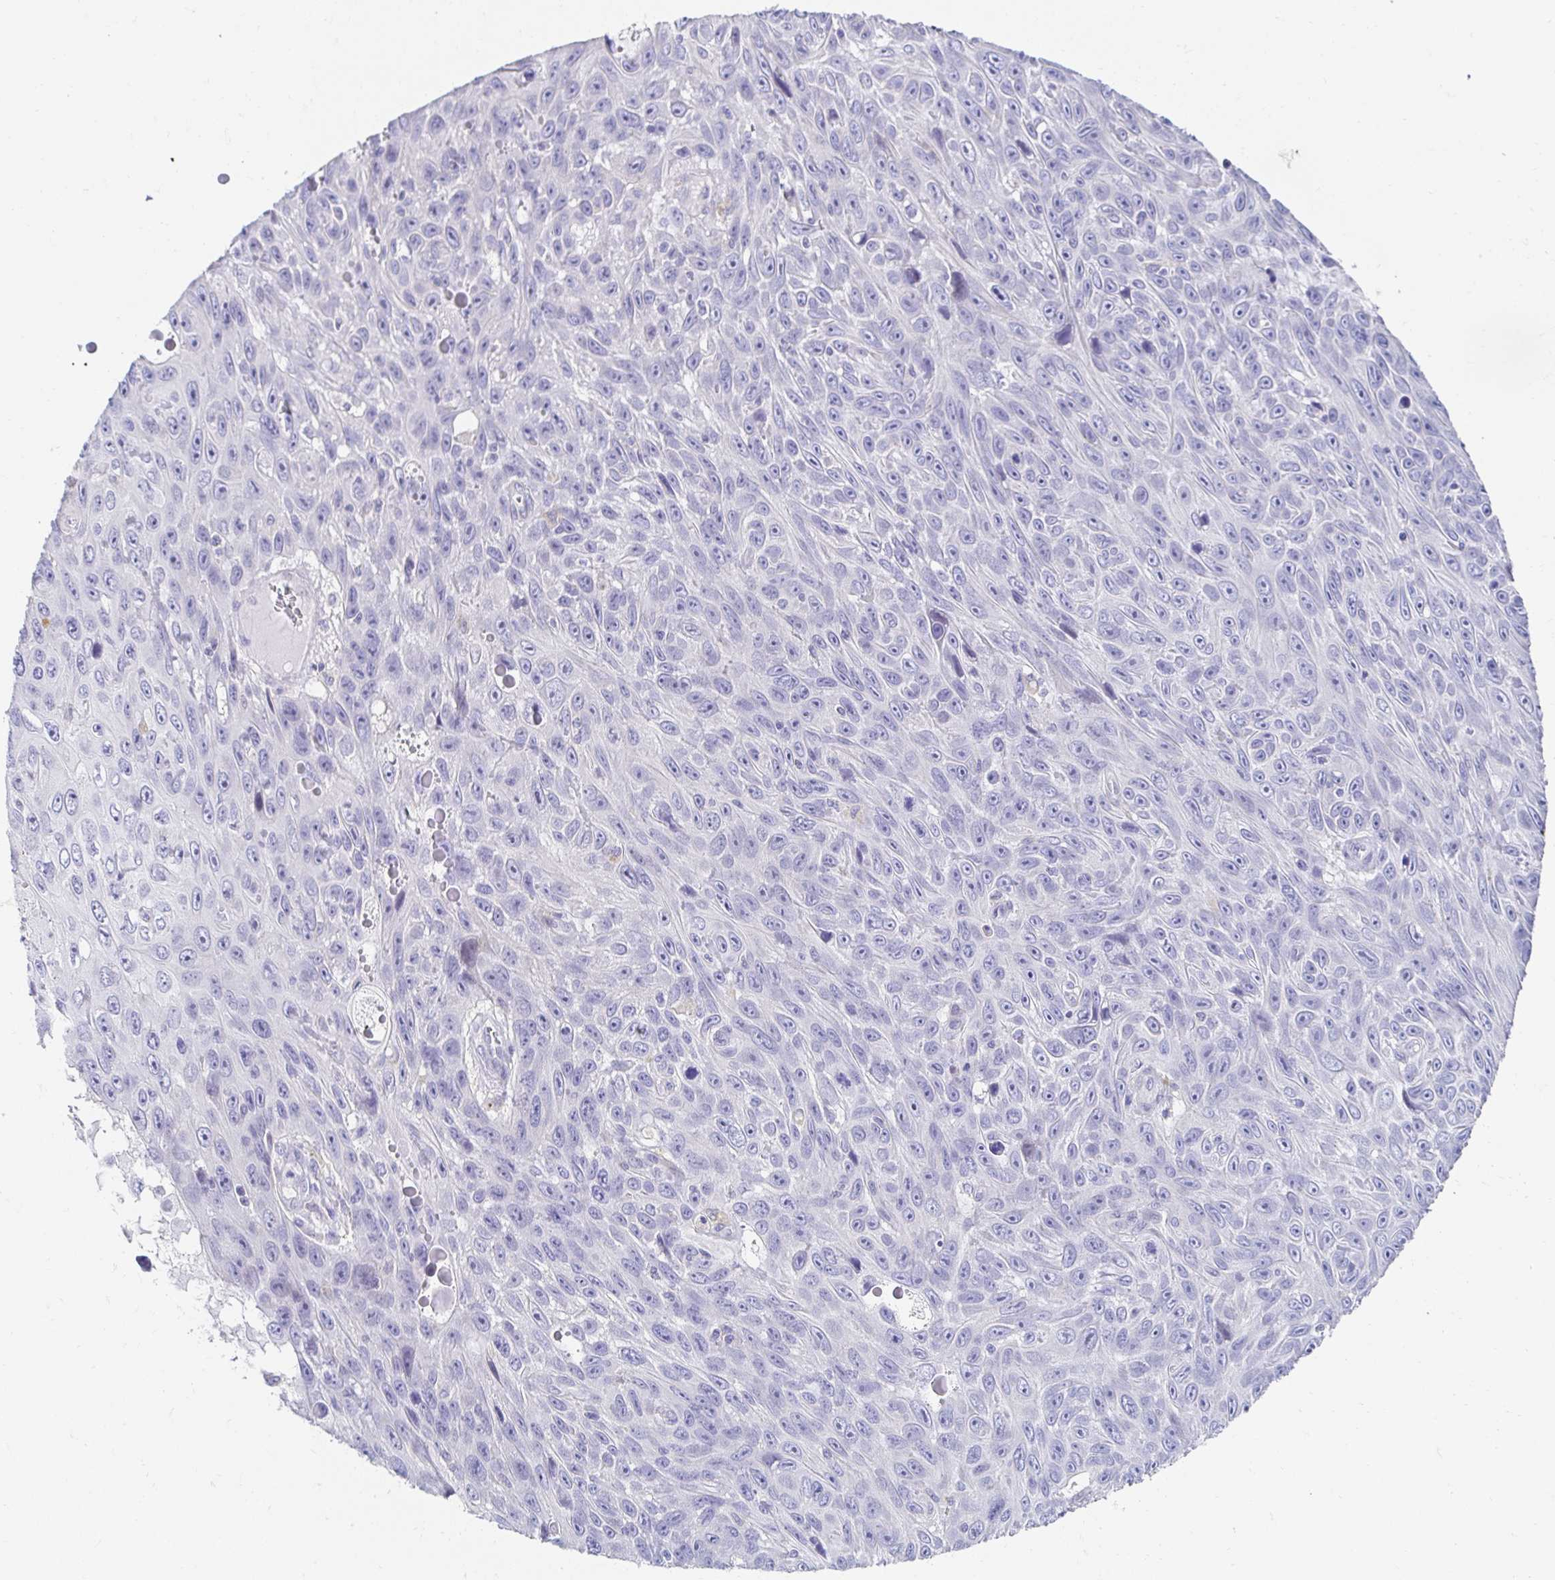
{"staining": {"intensity": "negative", "quantity": "none", "location": "none"}, "tissue": "skin cancer", "cell_type": "Tumor cells", "image_type": "cancer", "snomed": [{"axis": "morphology", "description": "Squamous cell carcinoma, NOS"}, {"axis": "topography", "description": "Skin"}], "caption": "The photomicrograph displays no staining of tumor cells in skin squamous cell carcinoma.", "gene": "AKAP14", "patient": {"sex": "male", "age": 82}}